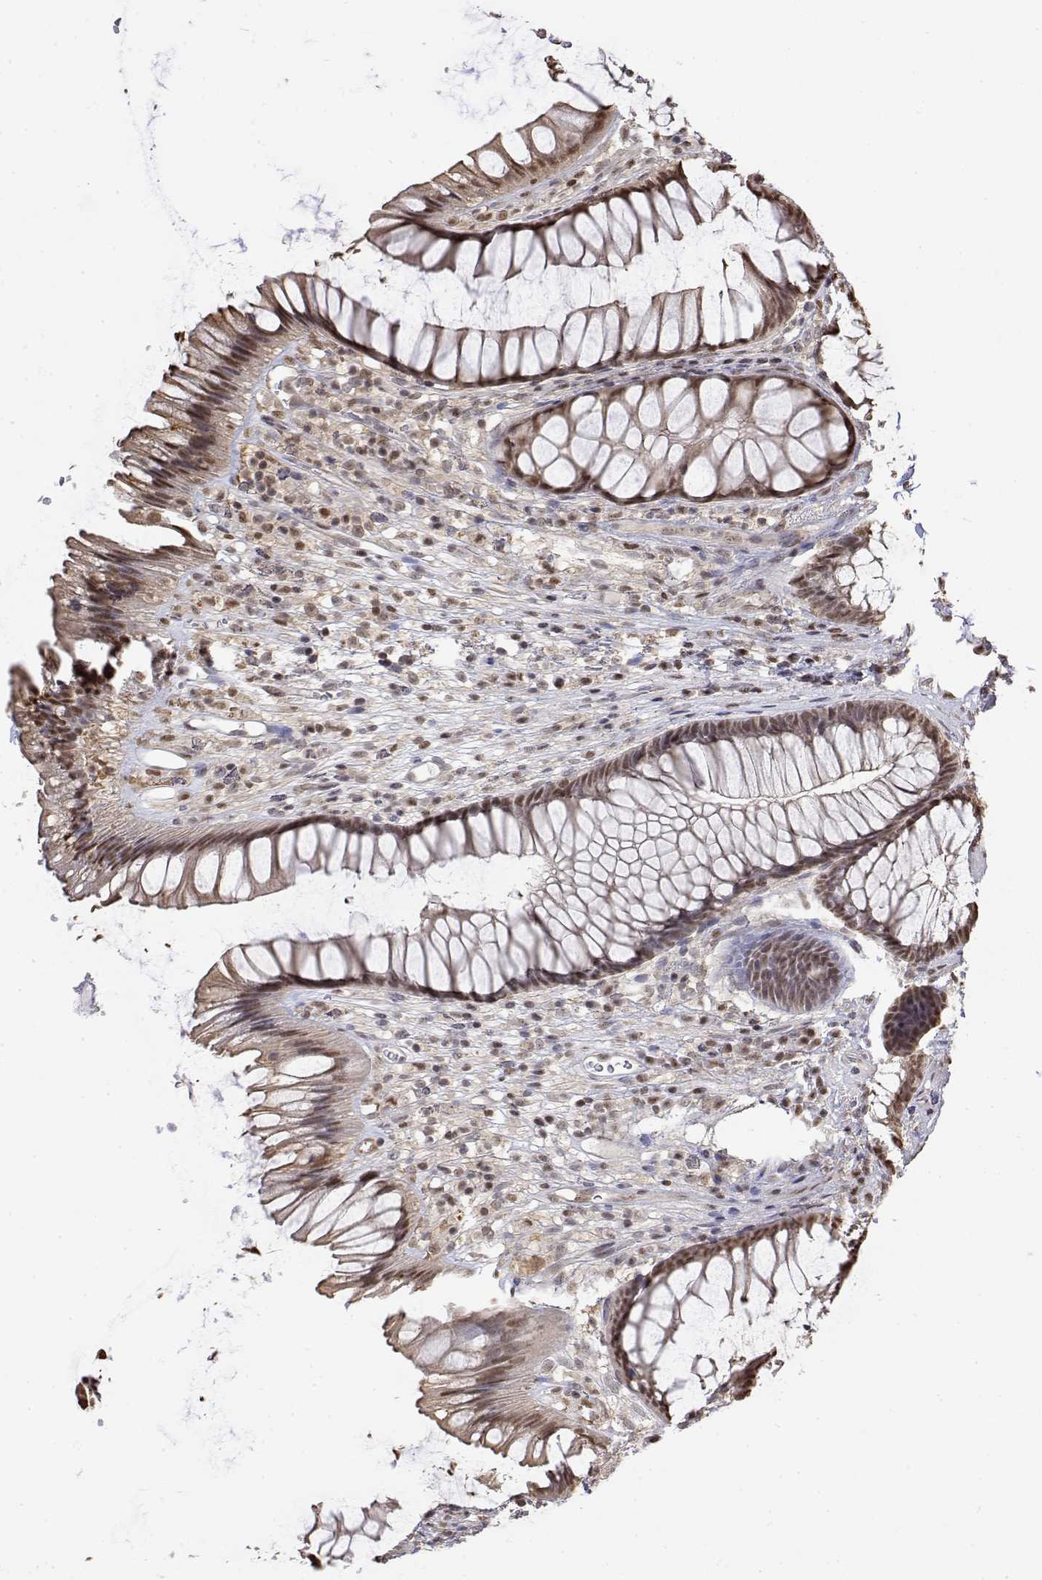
{"staining": {"intensity": "weak", "quantity": ">75%", "location": "nuclear"}, "tissue": "rectum", "cell_type": "Glandular cells", "image_type": "normal", "snomed": [{"axis": "morphology", "description": "Normal tissue, NOS"}, {"axis": "topography", "description": "Rectum"}], "caption": "This image shows IHC staining of normal human rectum, with low weak nuclear positivity in about >75% of glandular cells.", "gene": "TPI1", "patient": {"sex": "male", "age": 53}}